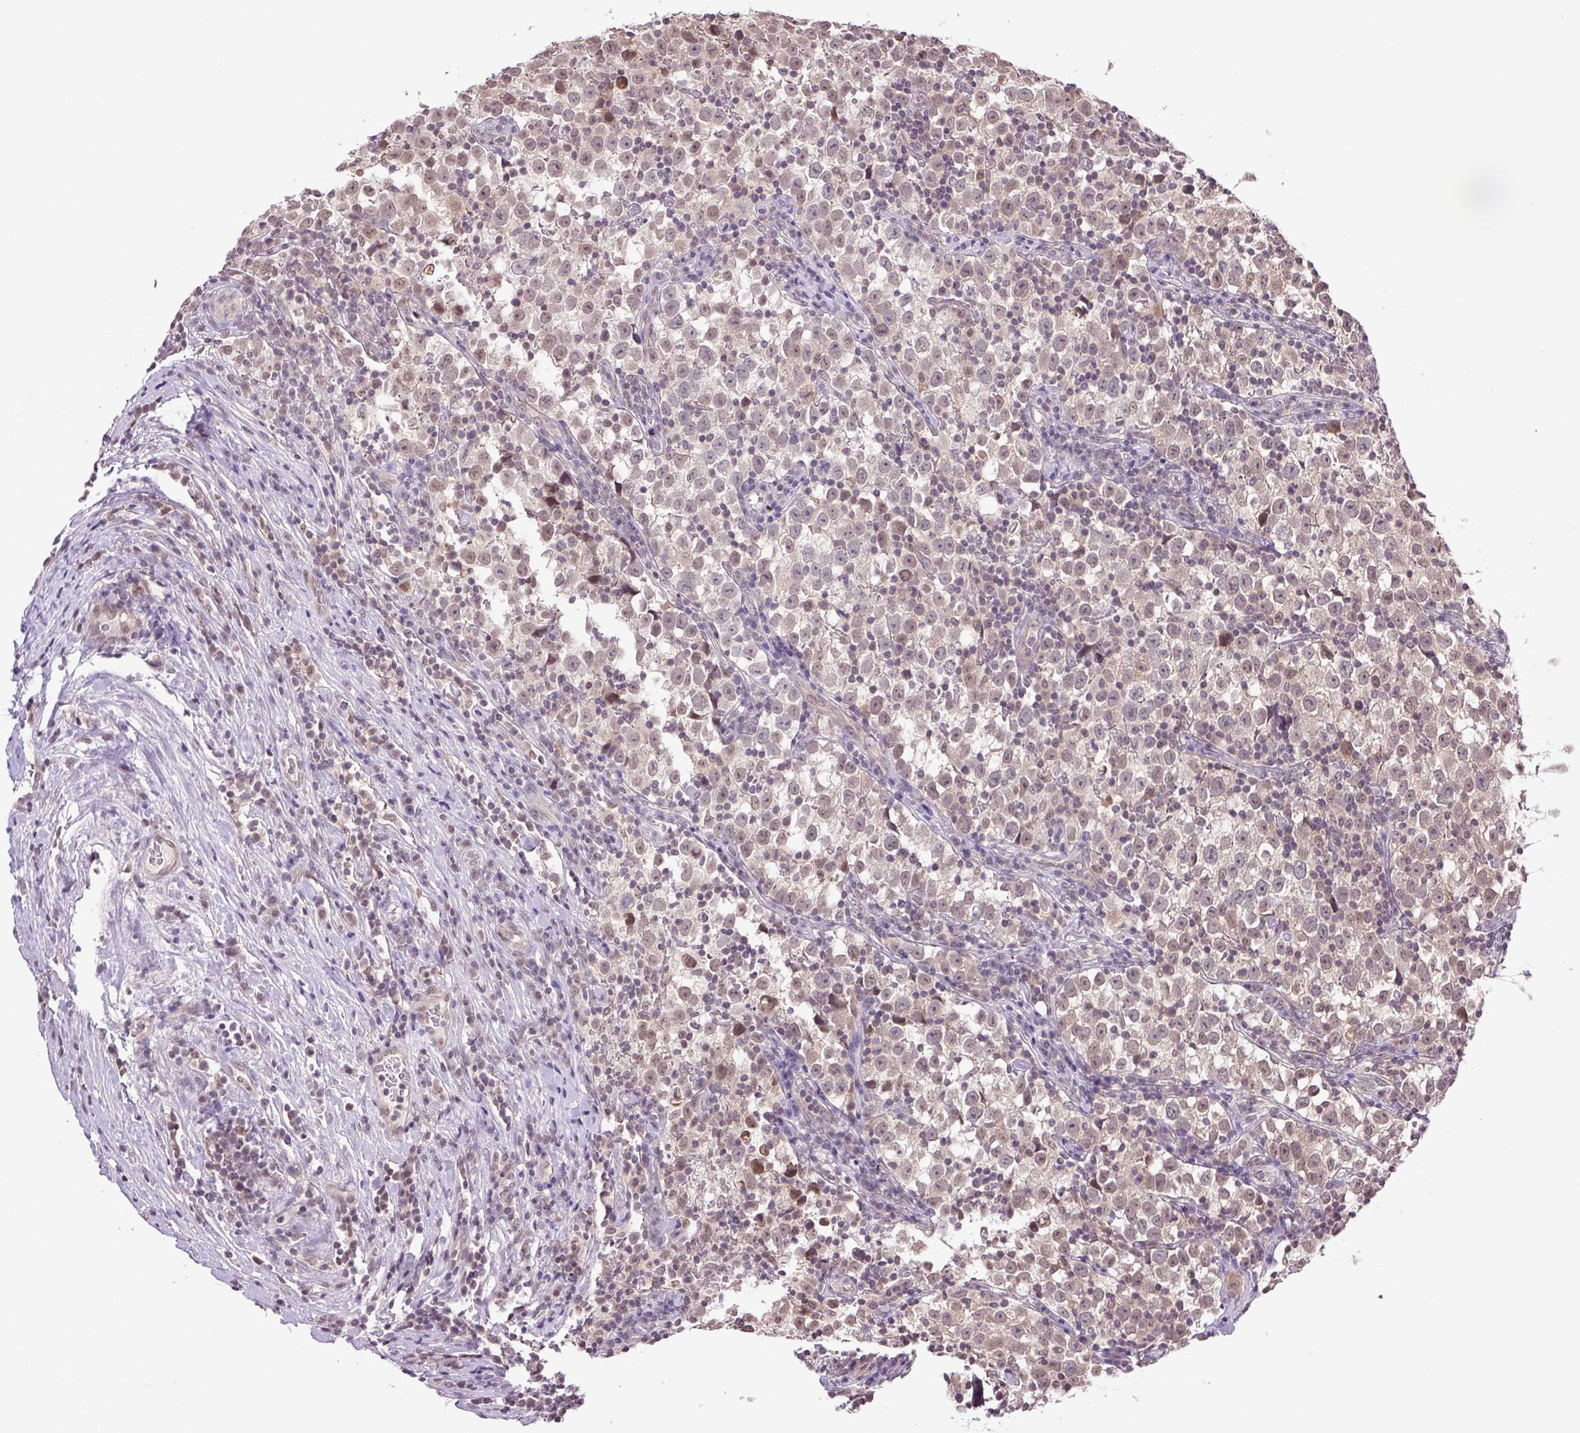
{"staining": {"intensity": "weak", "quantity": "25%-75%", "location": "nuclear"}, "tissue": "testis cancer", "cell_type": "Tumor cells", "image_type": "cancer", "snomed": [{"axis": "morphology", "description": "Normal tissue, NOS"}, {"axis": "morphology", "description": "Seminoma, NOS"}, {"axis": "topography", "description": "Testis"}], "caption": "Immunohistochemistry image of human testis cancer (seminoma) stained for a protein (brown), which reveals low levels of weak nuclear expression in about 25%-75% of tumor cells.", "gene": "SGTA", "patient": {"sex": "male", "age": 43}}